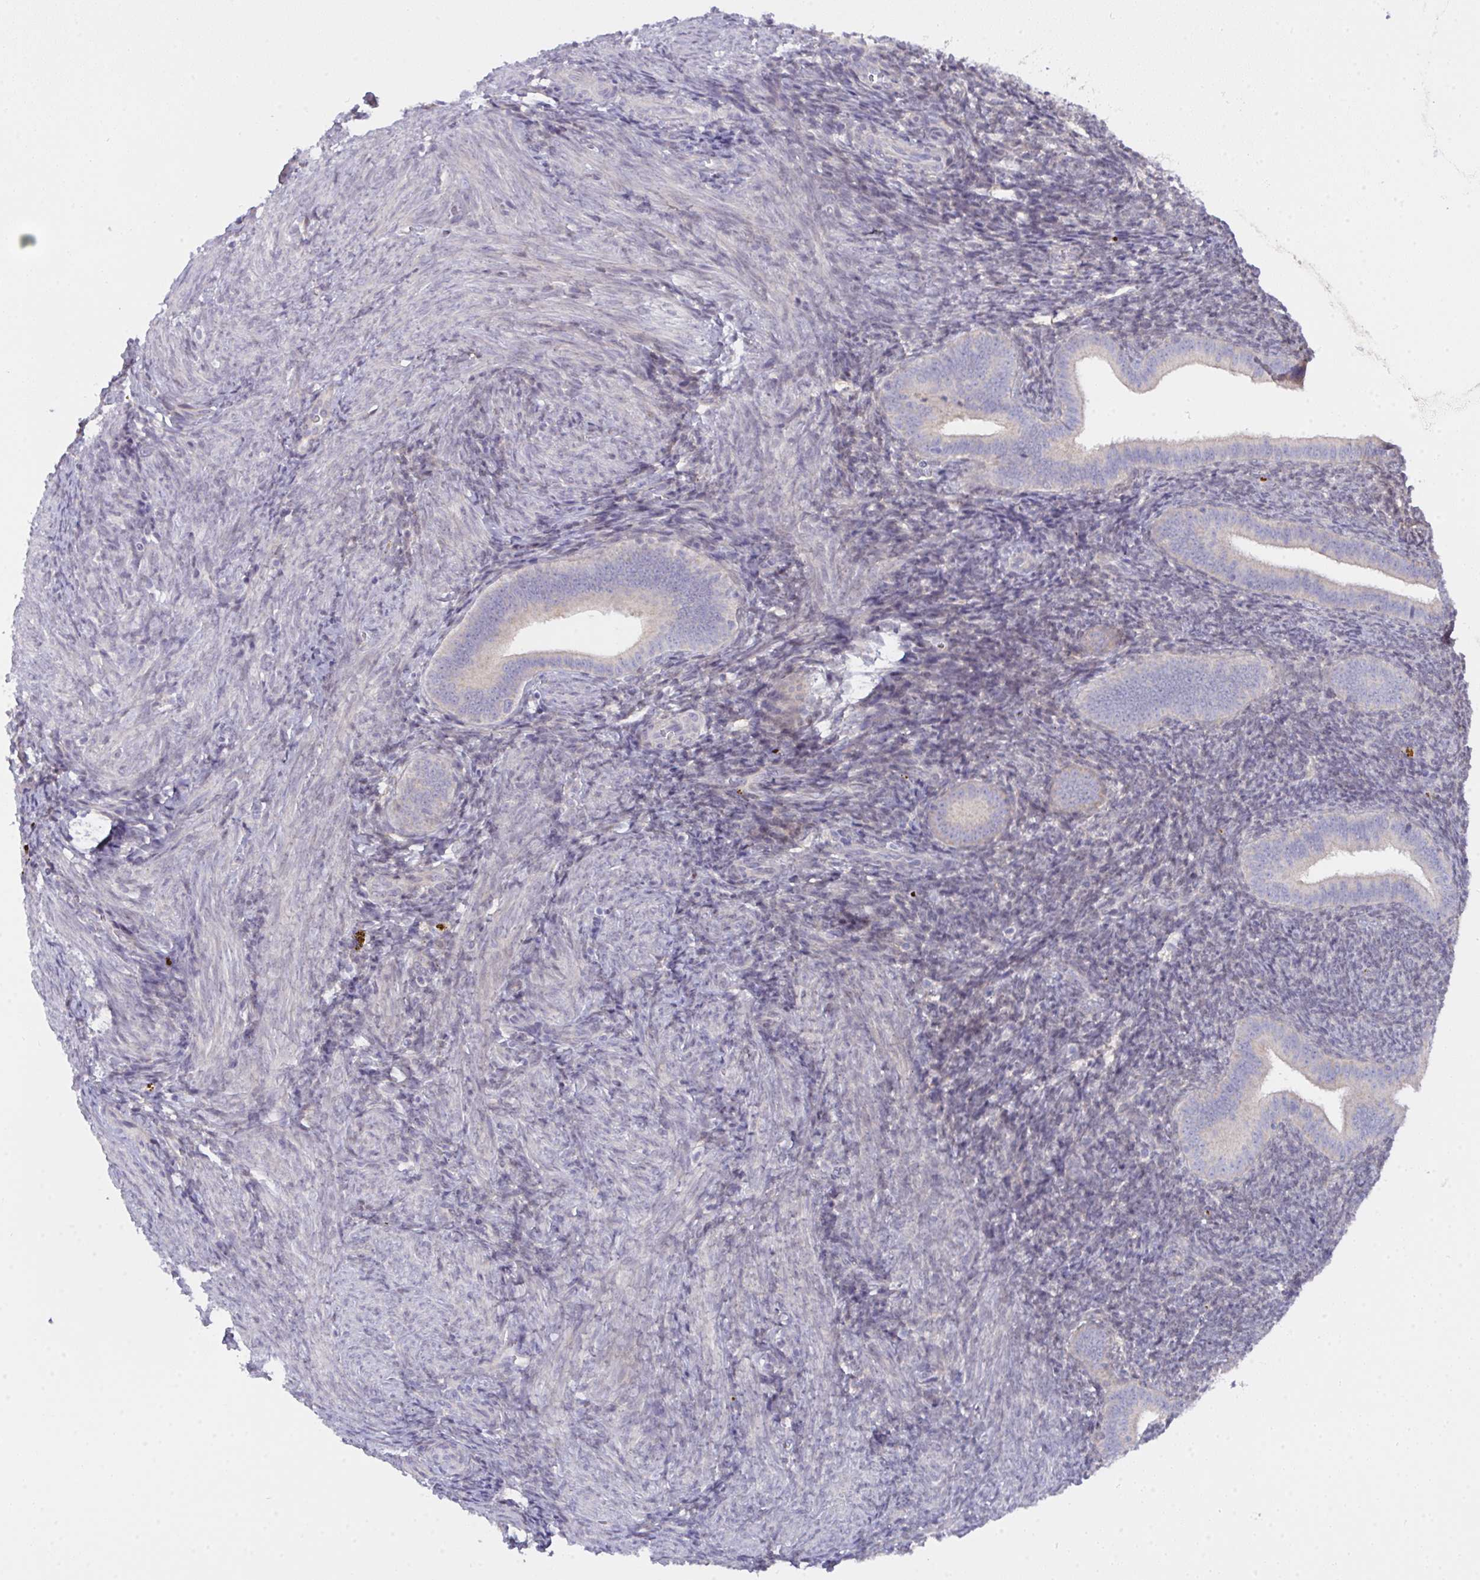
{"staining": {"intensity": "weak", "quantity": "<25%", "location": "cytoplasmic/membranous"}, "tissue": "endometrium", "cell_type": "Cells in endometrial stroma", "image_type": "normal", "snomed": [{"axis": "morphology", "description": "Normal tissue, NOS"}, {"axis": "topography", "description": "Endometrium"}], "caption": "Immunohistochemistry (IHC) micrograph of normal endometrium: endometrium stained with DAB shows no significant protein staining in cells in endometrial stroma. (DAB (3,3'-diaminobenzidine) immunohistochemistry with hematoxylin counter stain).", "gene": "L3HYPDH", "patient": {"sex": "female", "age": 25}}